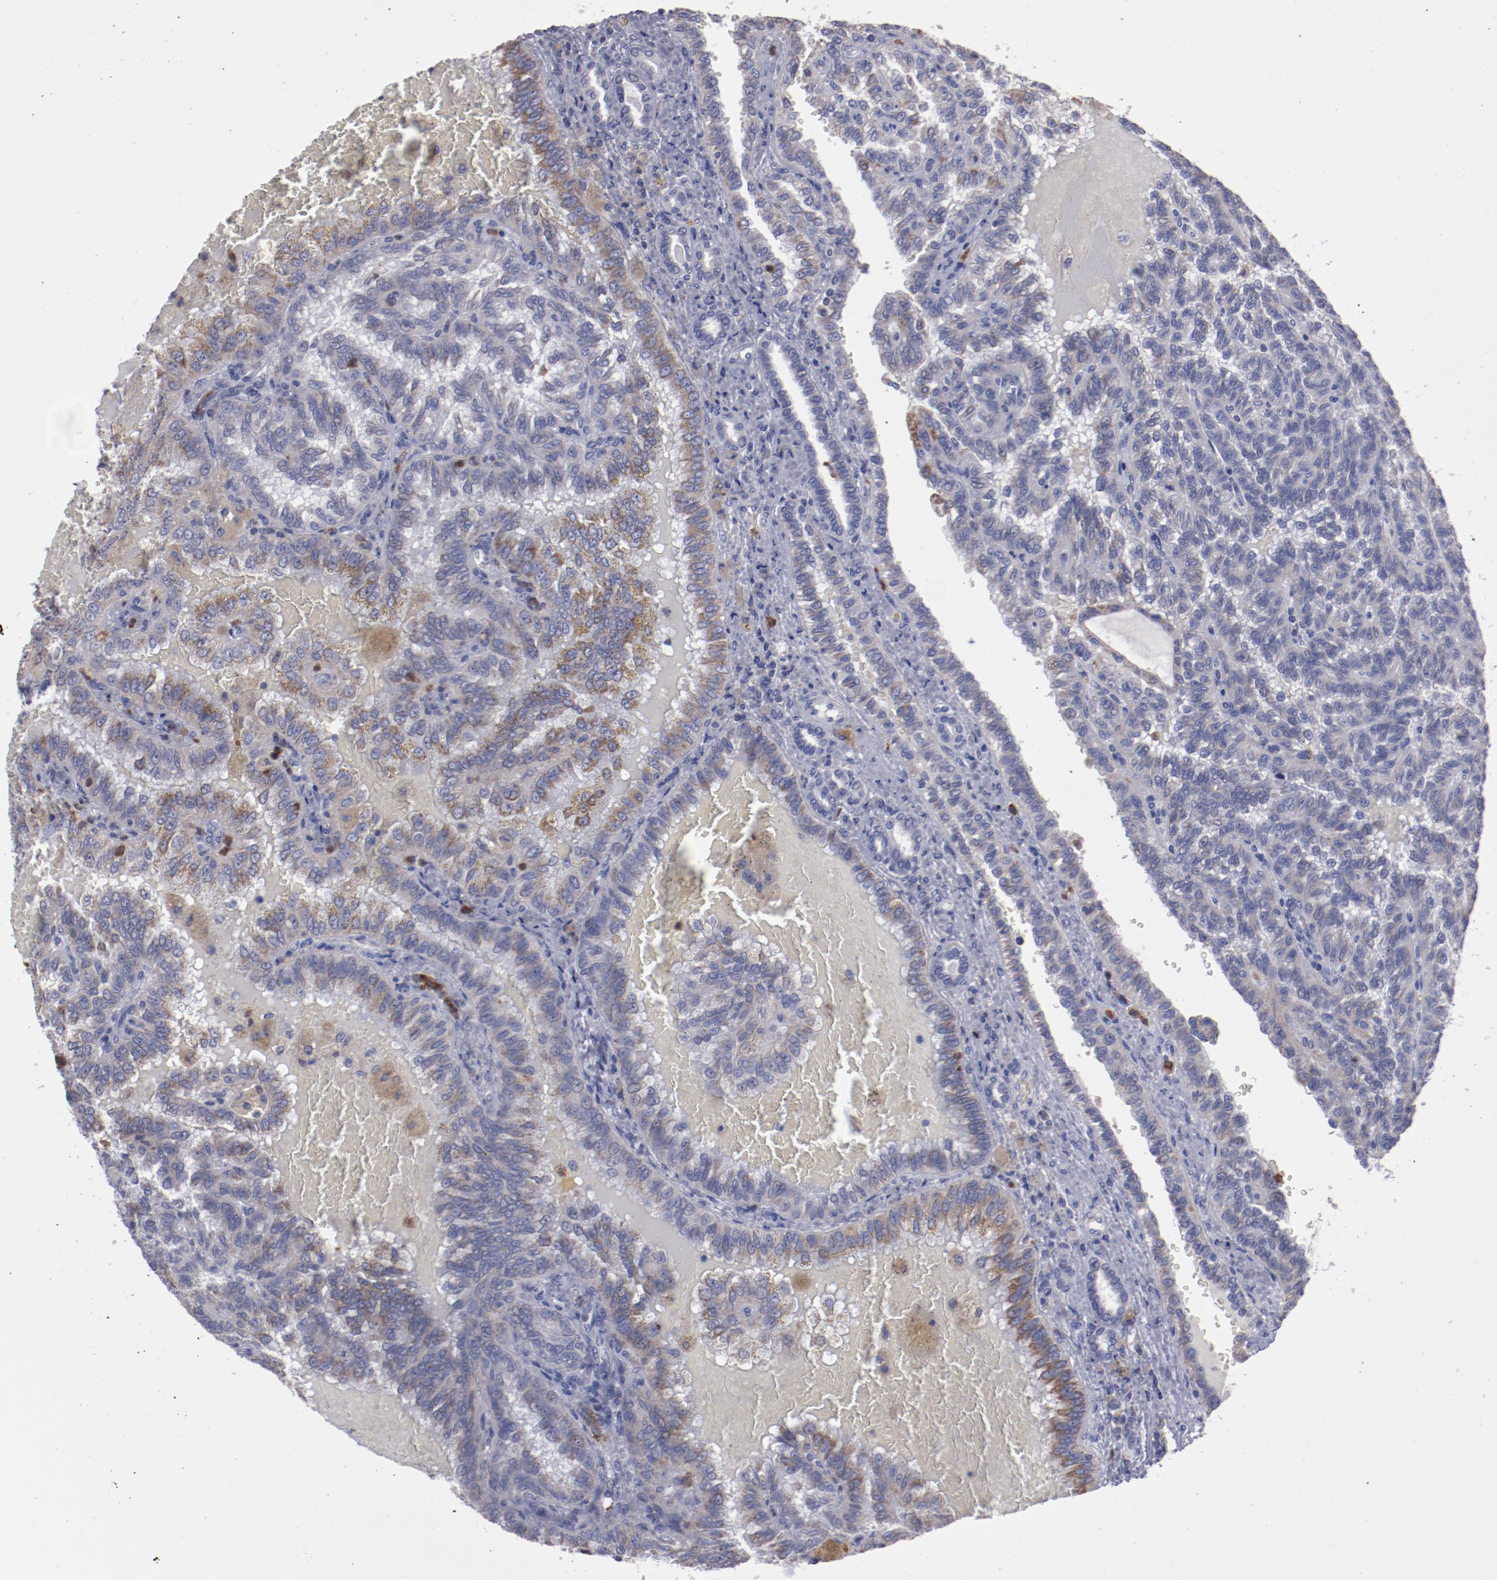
{"staining": {"intensity": "moderate", "quantity": "25%-75%", "location": "cytoplasmic/membranous"}, "tissue": "renal cancer", "cell_type": "Tumor cells", "image_type": "cancer", "snomed": [{"axis": "morphology", "description": "Inflammation, NOS"}, {"axis": "morphology", "description": "Adenocarcinoma, NOS"}, {"axis": "topography", "description": "Kidney"}], "caption": "IHC of renal adenocarcinoma displays medium levels of moderate cytoplasmic/membranous positivity in approximately 25%-75% of tumor cells.", "gene": "FGR", "patient": {"sex": "male", "age": 68}}